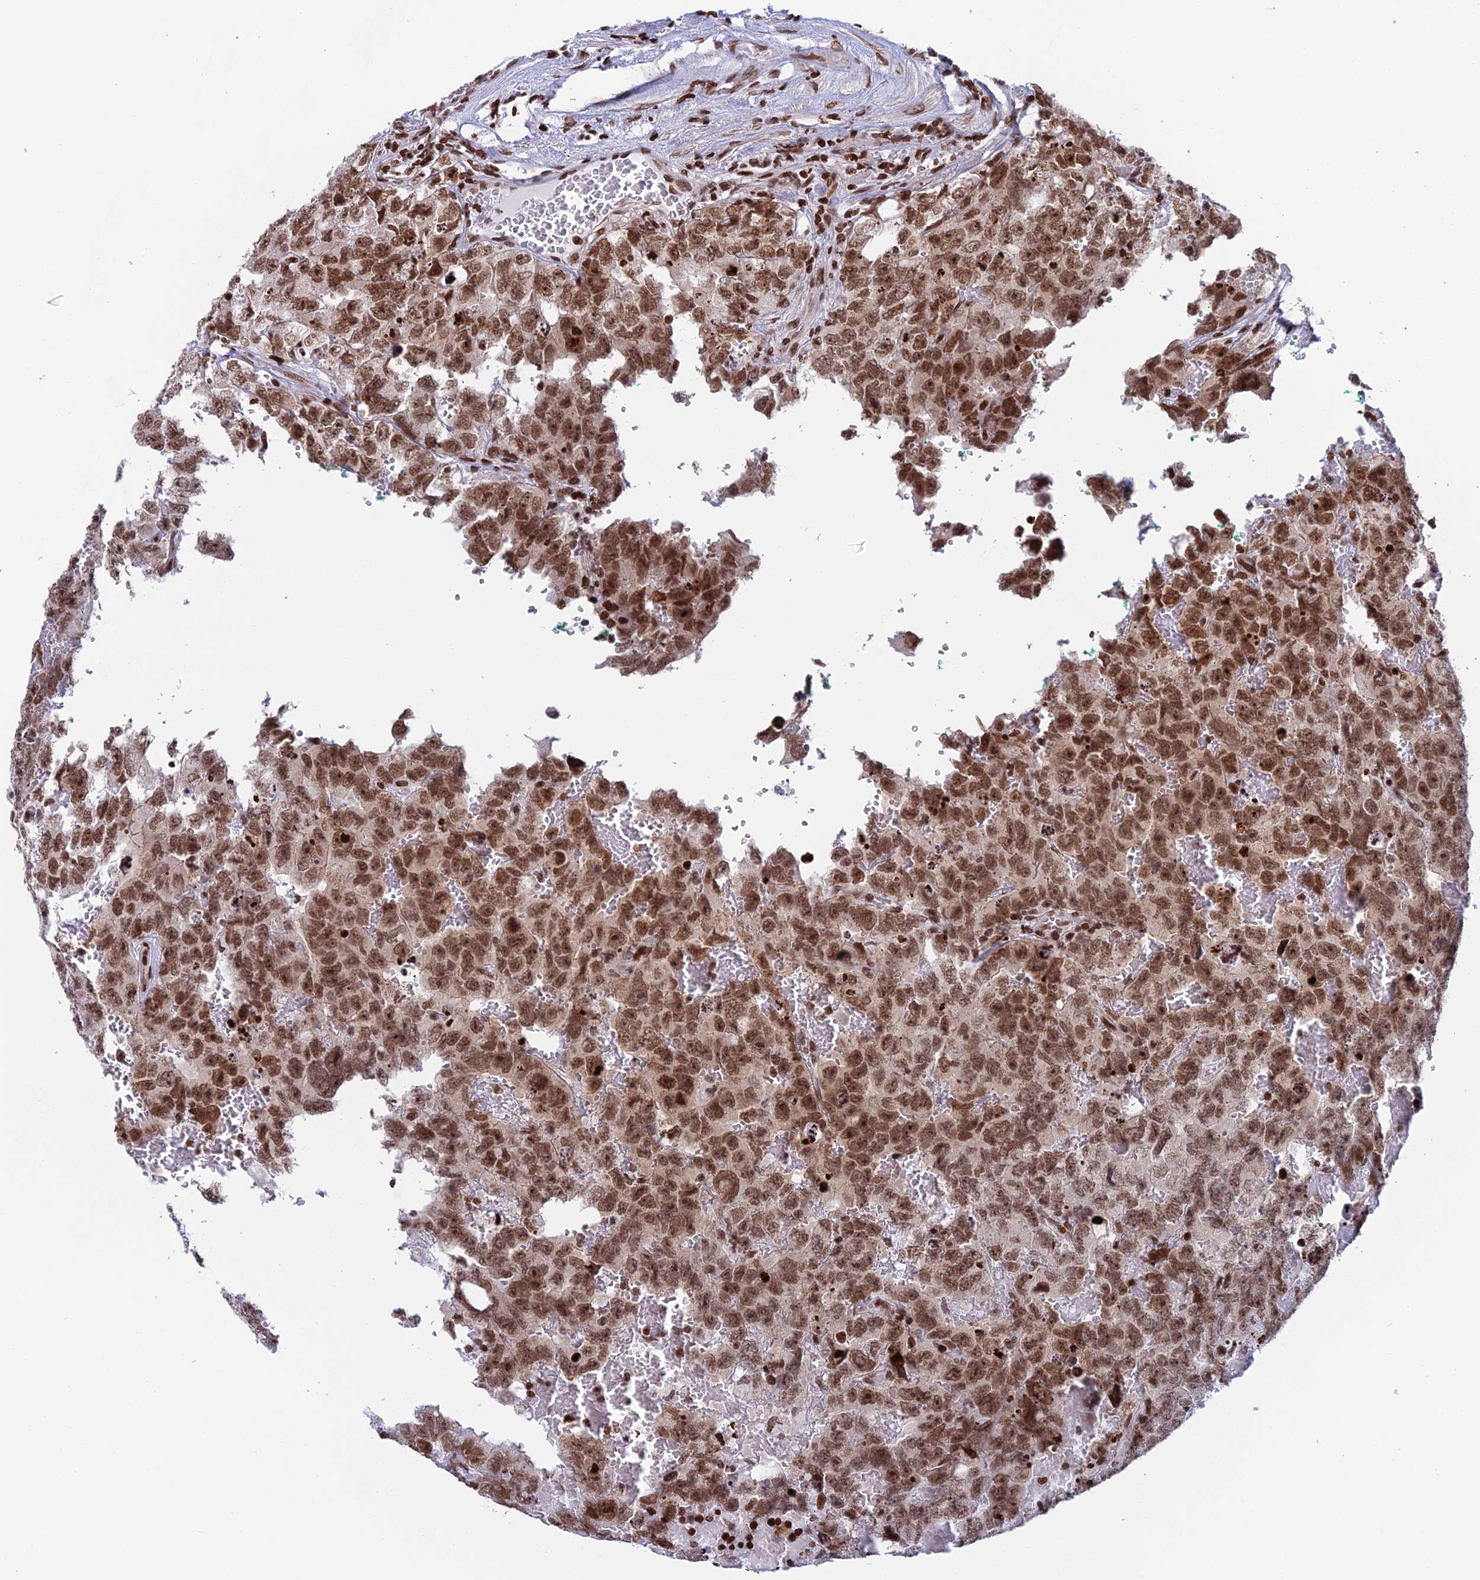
{"staining": {"intensity": "moderate", "quantity": ">75%", "location": "nuclear"}, "tissue": "testis cancer", "cell_type": "Tumor cells", "image_type": "cancer", "snomed": [{"axis": "morphology", "description": "Carcinoma, Embryonal, NOS"}, {"axis": "topography", "description": "Testis"}], "caption": "There is medium levels of moderate nuclear expression in tumor cells of testis cancer (embryonal carcinoma), as demonstrated by immunohistochemical staining (brown color).", "gene": "RPAP1", "patient": {"sex": "male", "age": 45}}